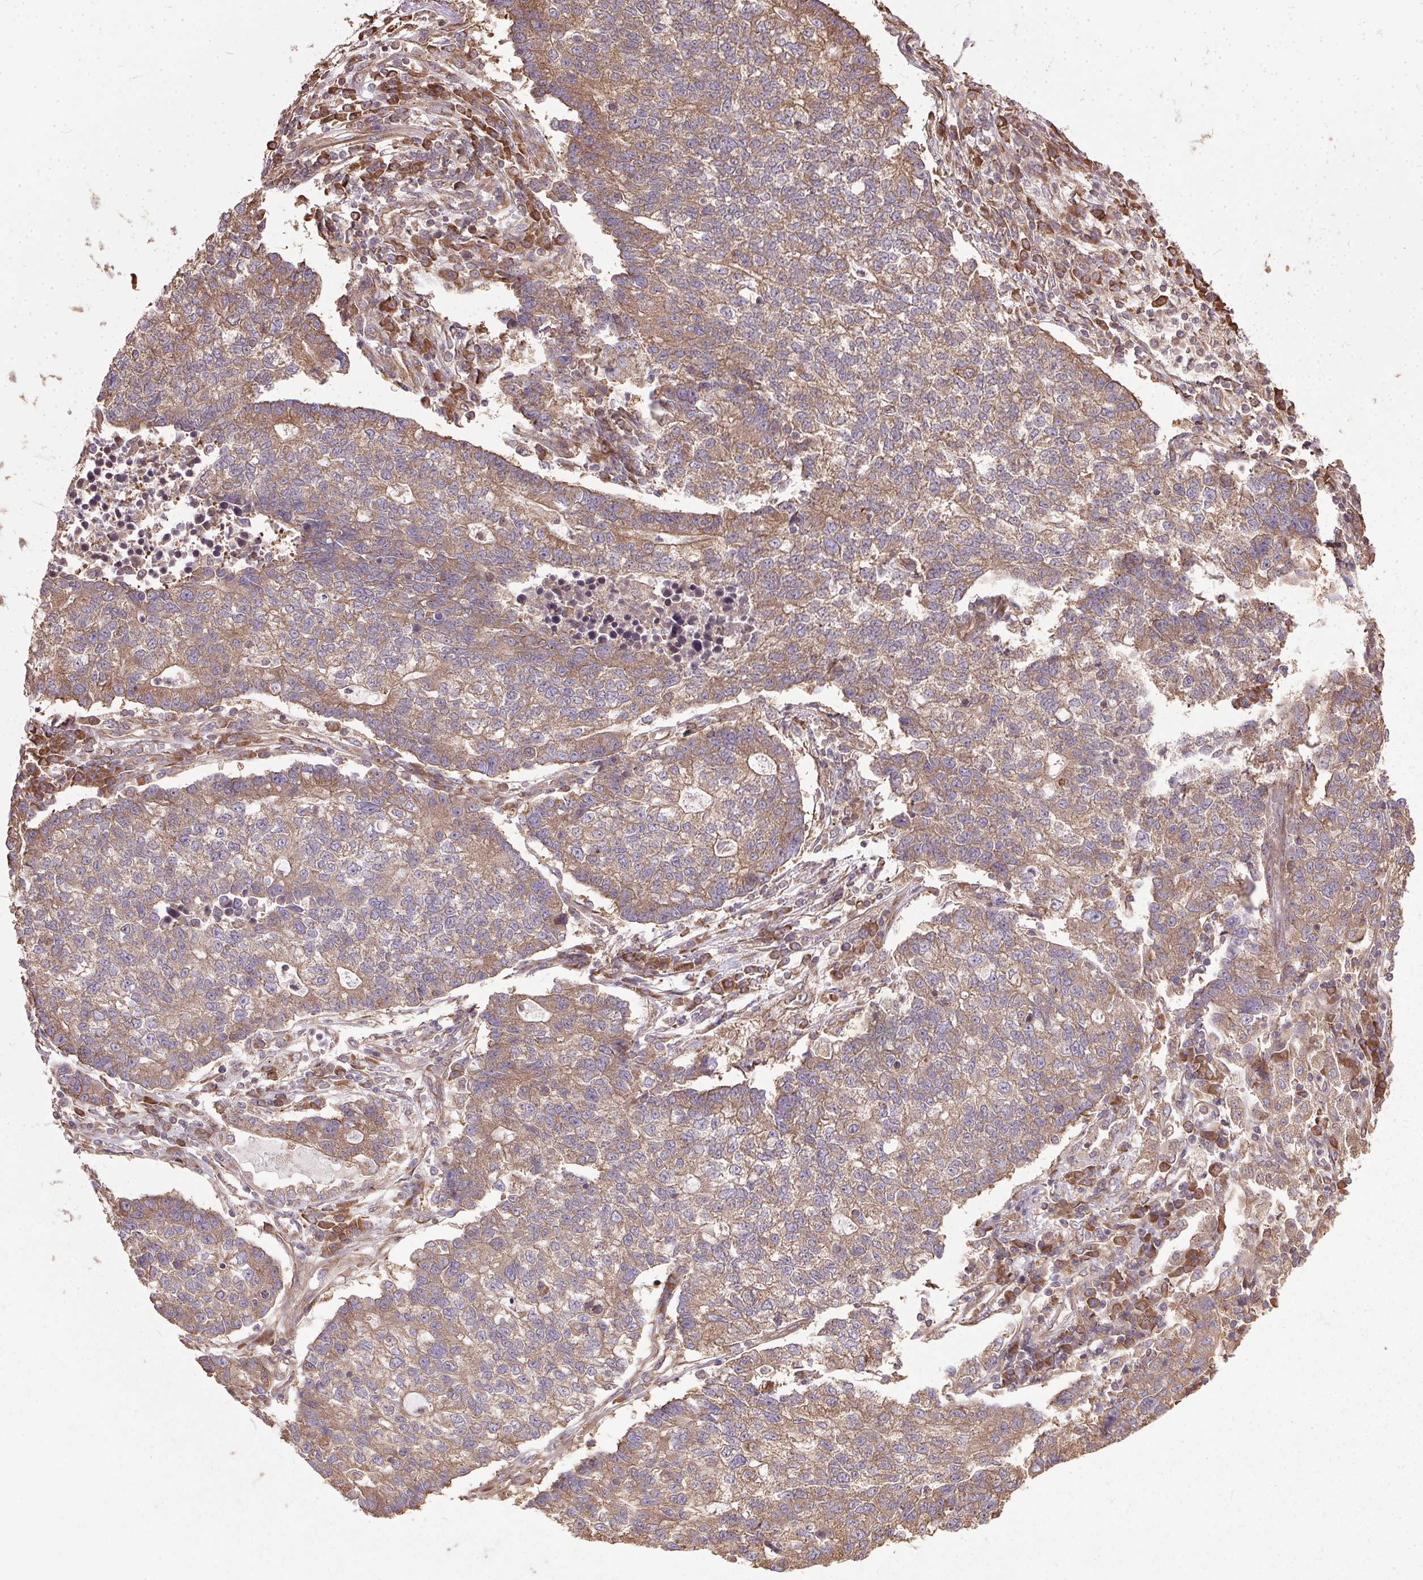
{"staining": {"intensity": "moderate", "quantity": ">75%", "location": "cytoplasmic/membranous"}, "tissue": "lung cancer", "cell_type": "Tumor cells", "image_type": "cancer", "snomed": [{"axis": "morphology", "description": "Adenocarcinoma, NOS"}, {"axis": "topography", "description": "Lung"}], "caption": "Protein analysis of lung cancer (adenocarcinoma) tissue reveals moderate cytoplasmic/membranous staining in approximately >75% of tumor cells.", "gene": "EIF2S1", "patient": {"sex": "male", "age": 57}}